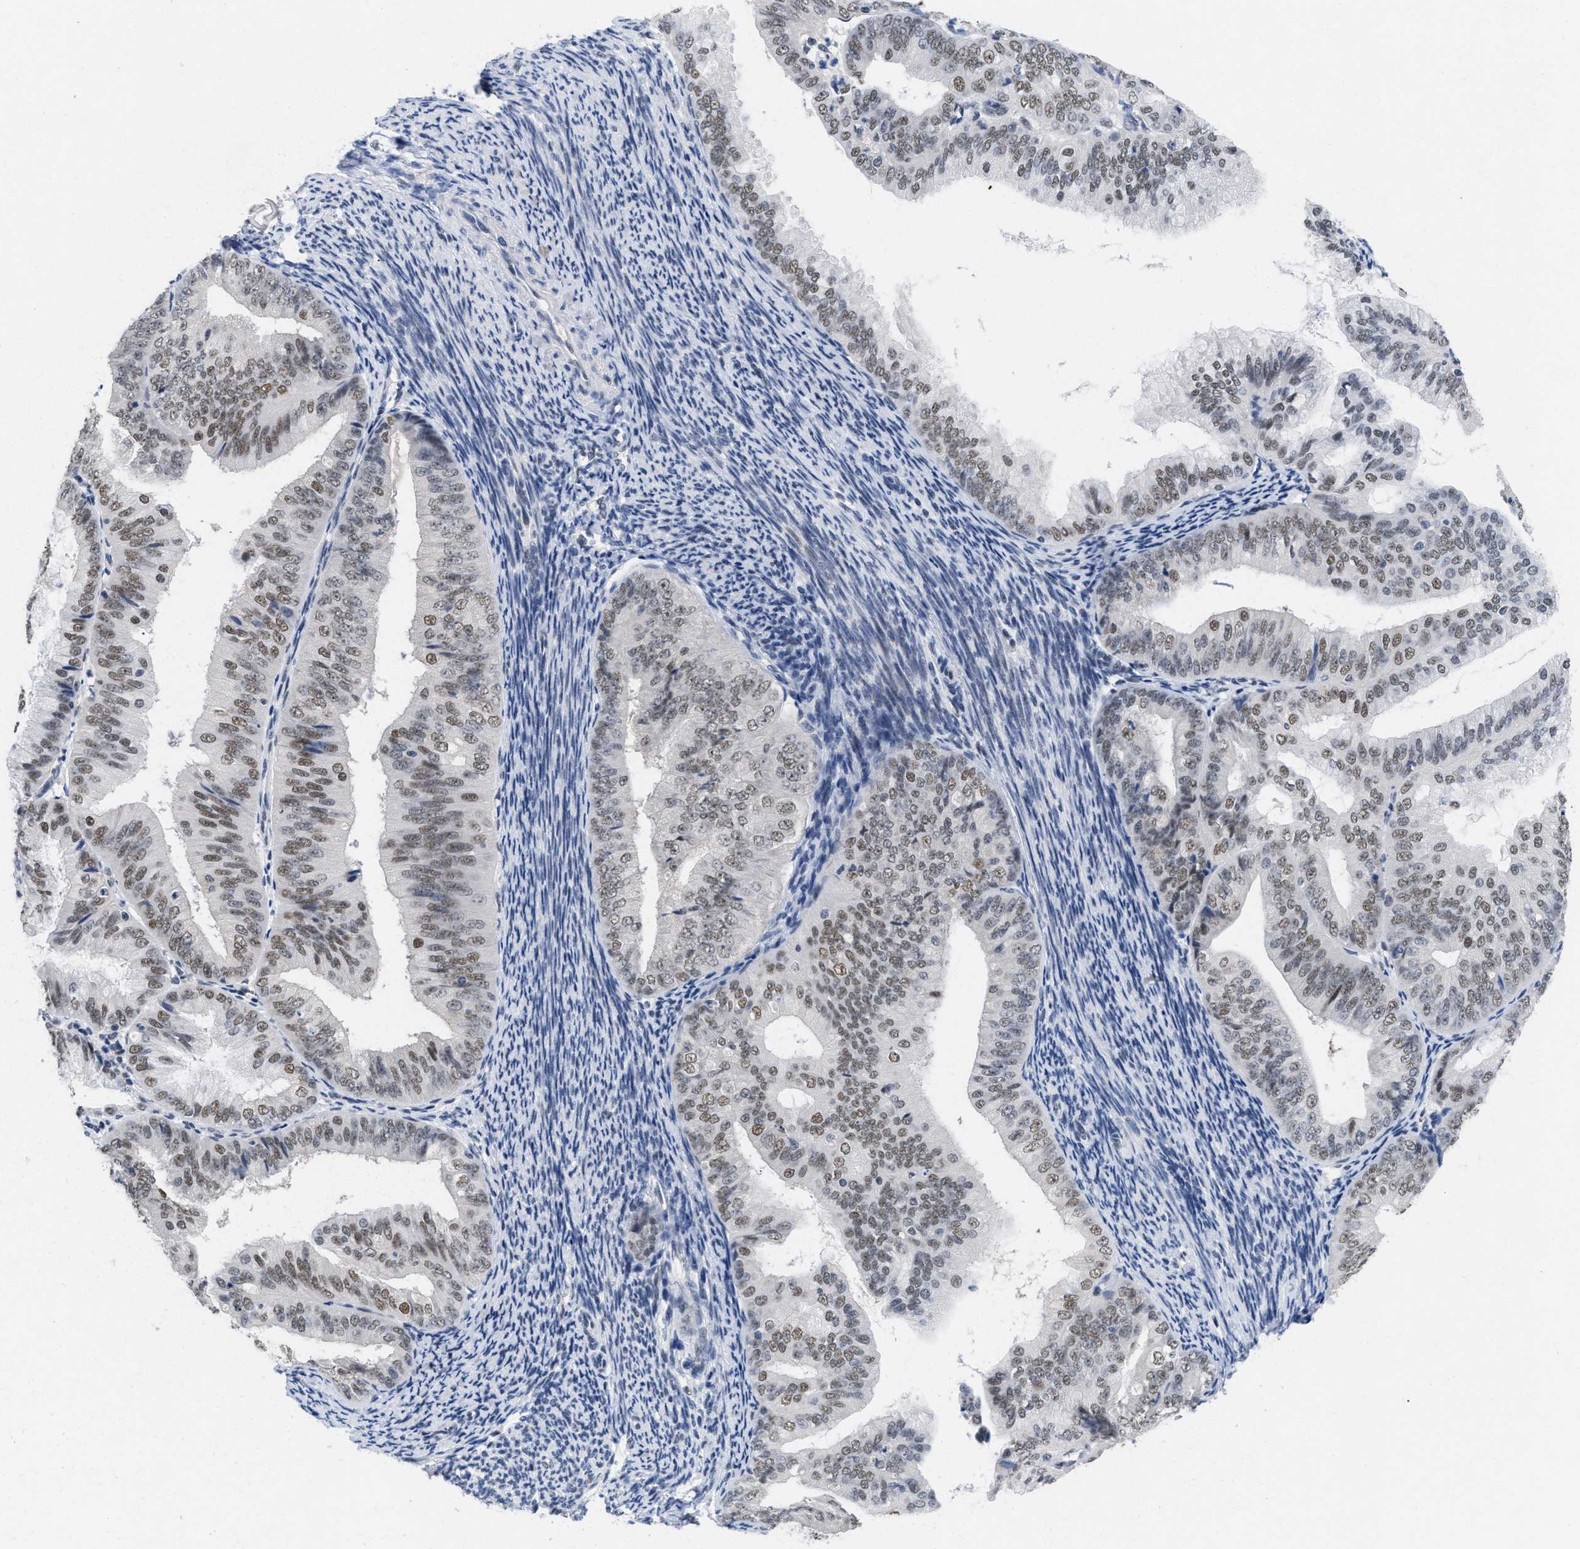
{"staining": {"intensity": "moderate", "quantity": ">75%", "location": "nuclear"}, "tissue": "endometrial cancer", "cell_type": "Tumor cells", "image_type": "cancer", "snomed": [{"axis": "morphology", "description": "Adenocarcinoma, NOS"}, {"axis": "topography", "description": "Endometrium"}], "caption": "This is a histology image of immunohistochemistry staining of endometrial cancer, which shows moderate positivity in the nuclear of tumor cells.", "gene": "GGNBP2", "patient": {"sex": "female", "age": 63}}